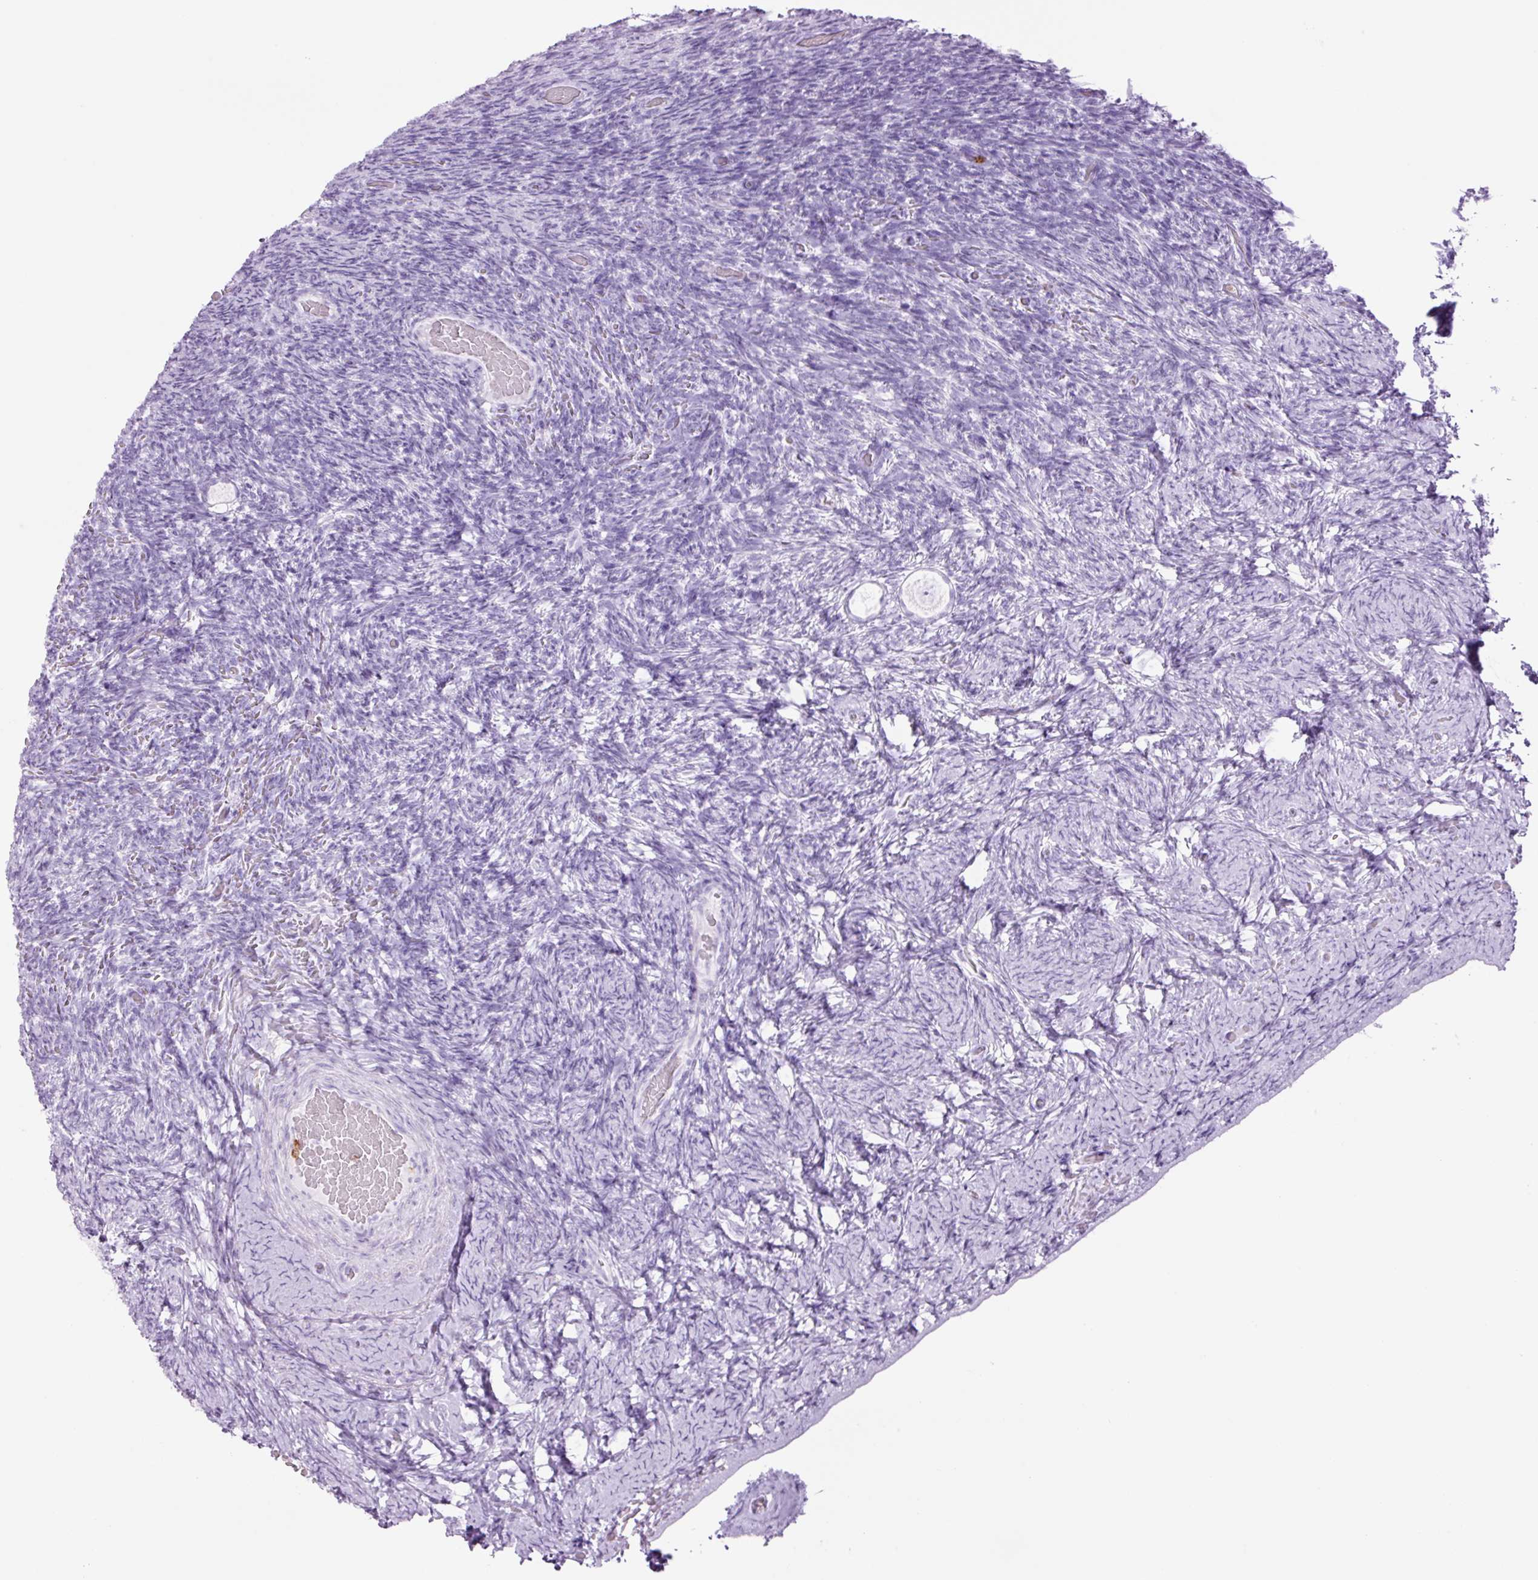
{"staining": {"intensity": "negative", "quantity": "none", "location": "none"}, "tissue": "ovary", "cell_type": "Follicle cells", "image_type": "normal", "snomed": [{"axis": "morphology", "description": "Normal tissue, NOS"}, {"axis": "topography", "description": "Ovary"}], "caption": "Immunohistochemical staining of normal ovary demonstrates no significant positivity in follicle cells. The staining is performed using DAB brown chromogen with nuclei counter-stained in using hematoxylin.", "gene": "LYZ", "patient": {"sex": "female", "age": 34}}